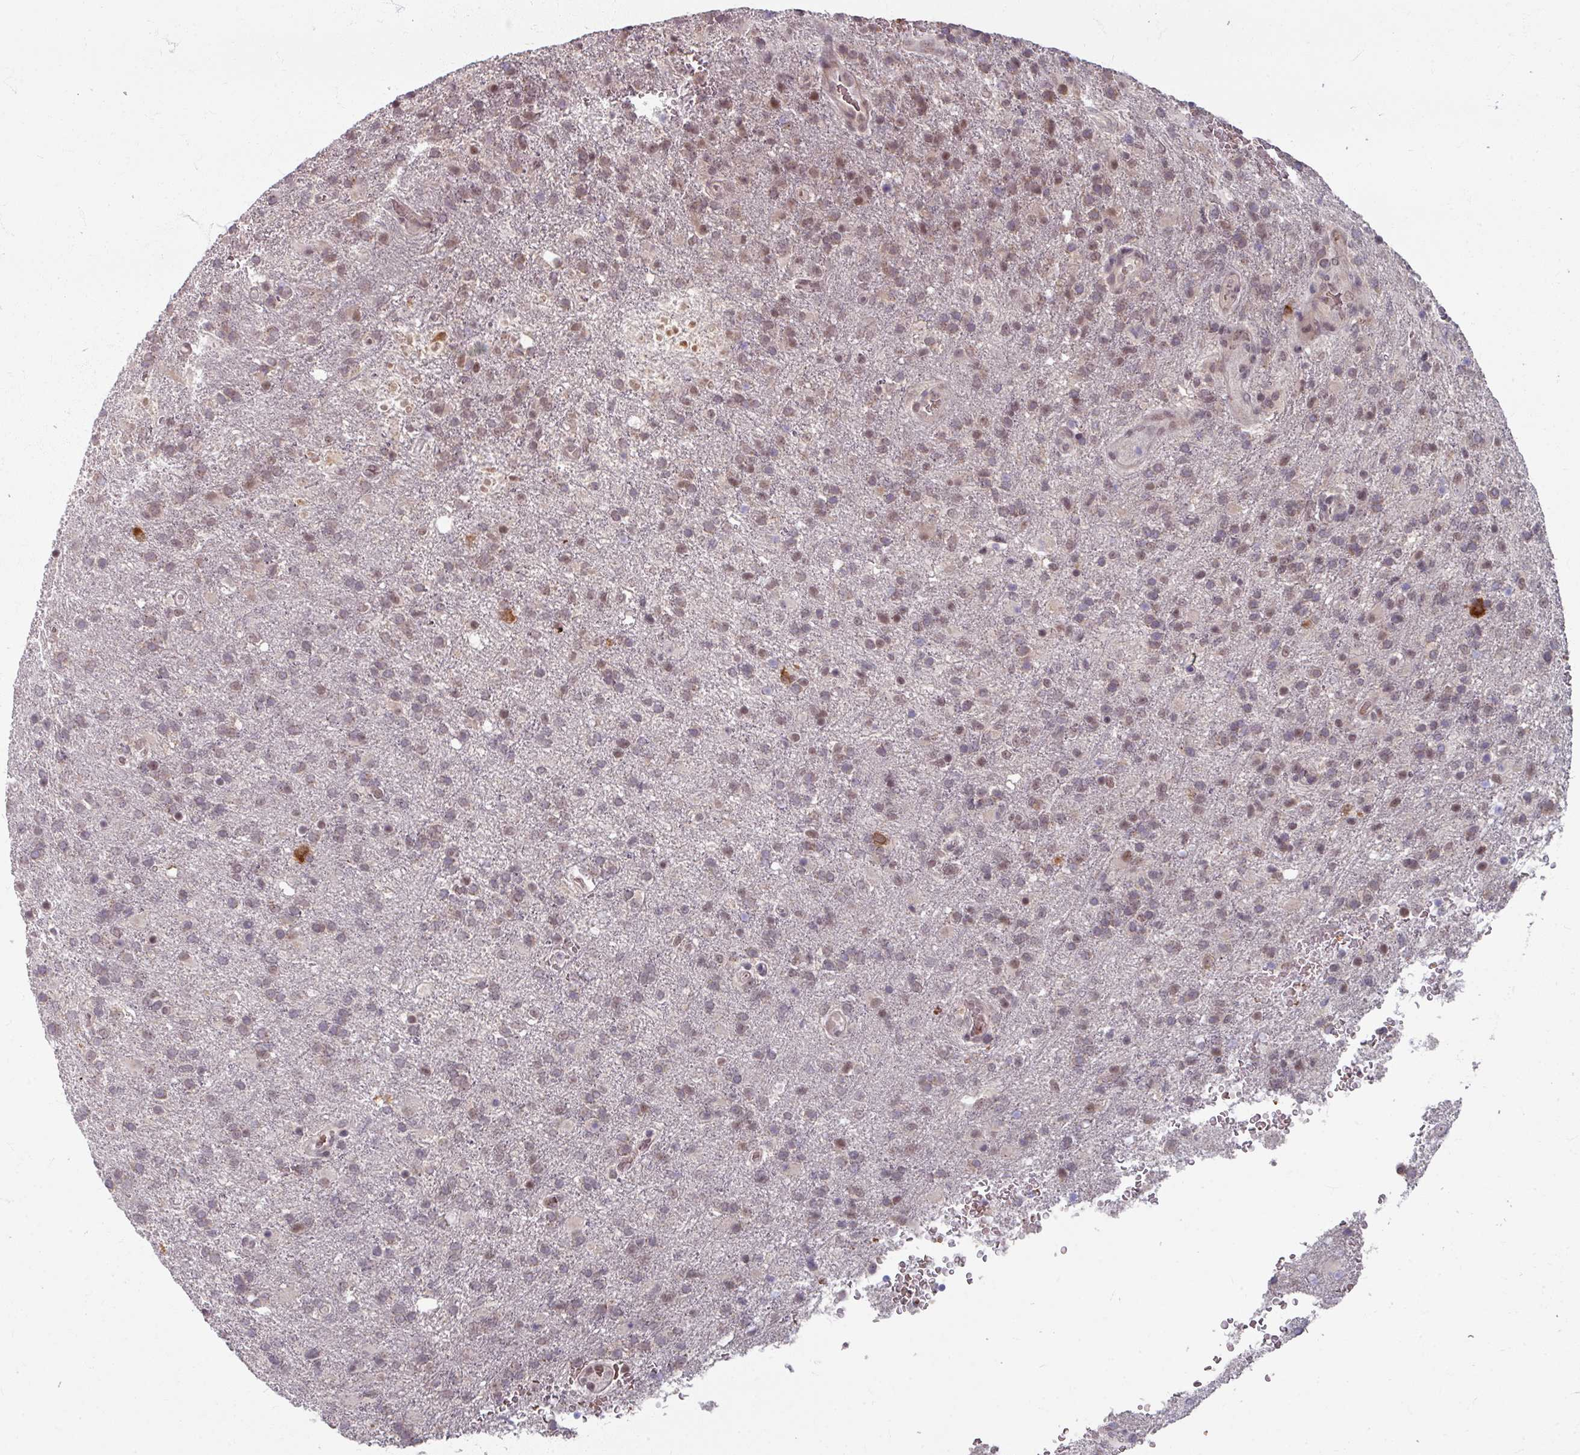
{"staining": {"intensity": "weak", "quantity": "25%-75%", "location": "cytoplasmic/membranous,nuclear"}, "tissue": "glioma", "cell_type": "Tumor cells", "image_type": "cancer", "snomed": [{"axis": "morphology", "description": "Glioma, malignant, High grade"}, {"axis": "topography", "description": "Brain"}], "caption": "Human malignant glioma (high-grade) stained with a brown dye shows weak cytoplasmic/membranous and nuclear positive staining in approximately 25%-75% of tumor cells.", "gene": "KMT5C", "patient": {"sex": "female", "age": 74}}